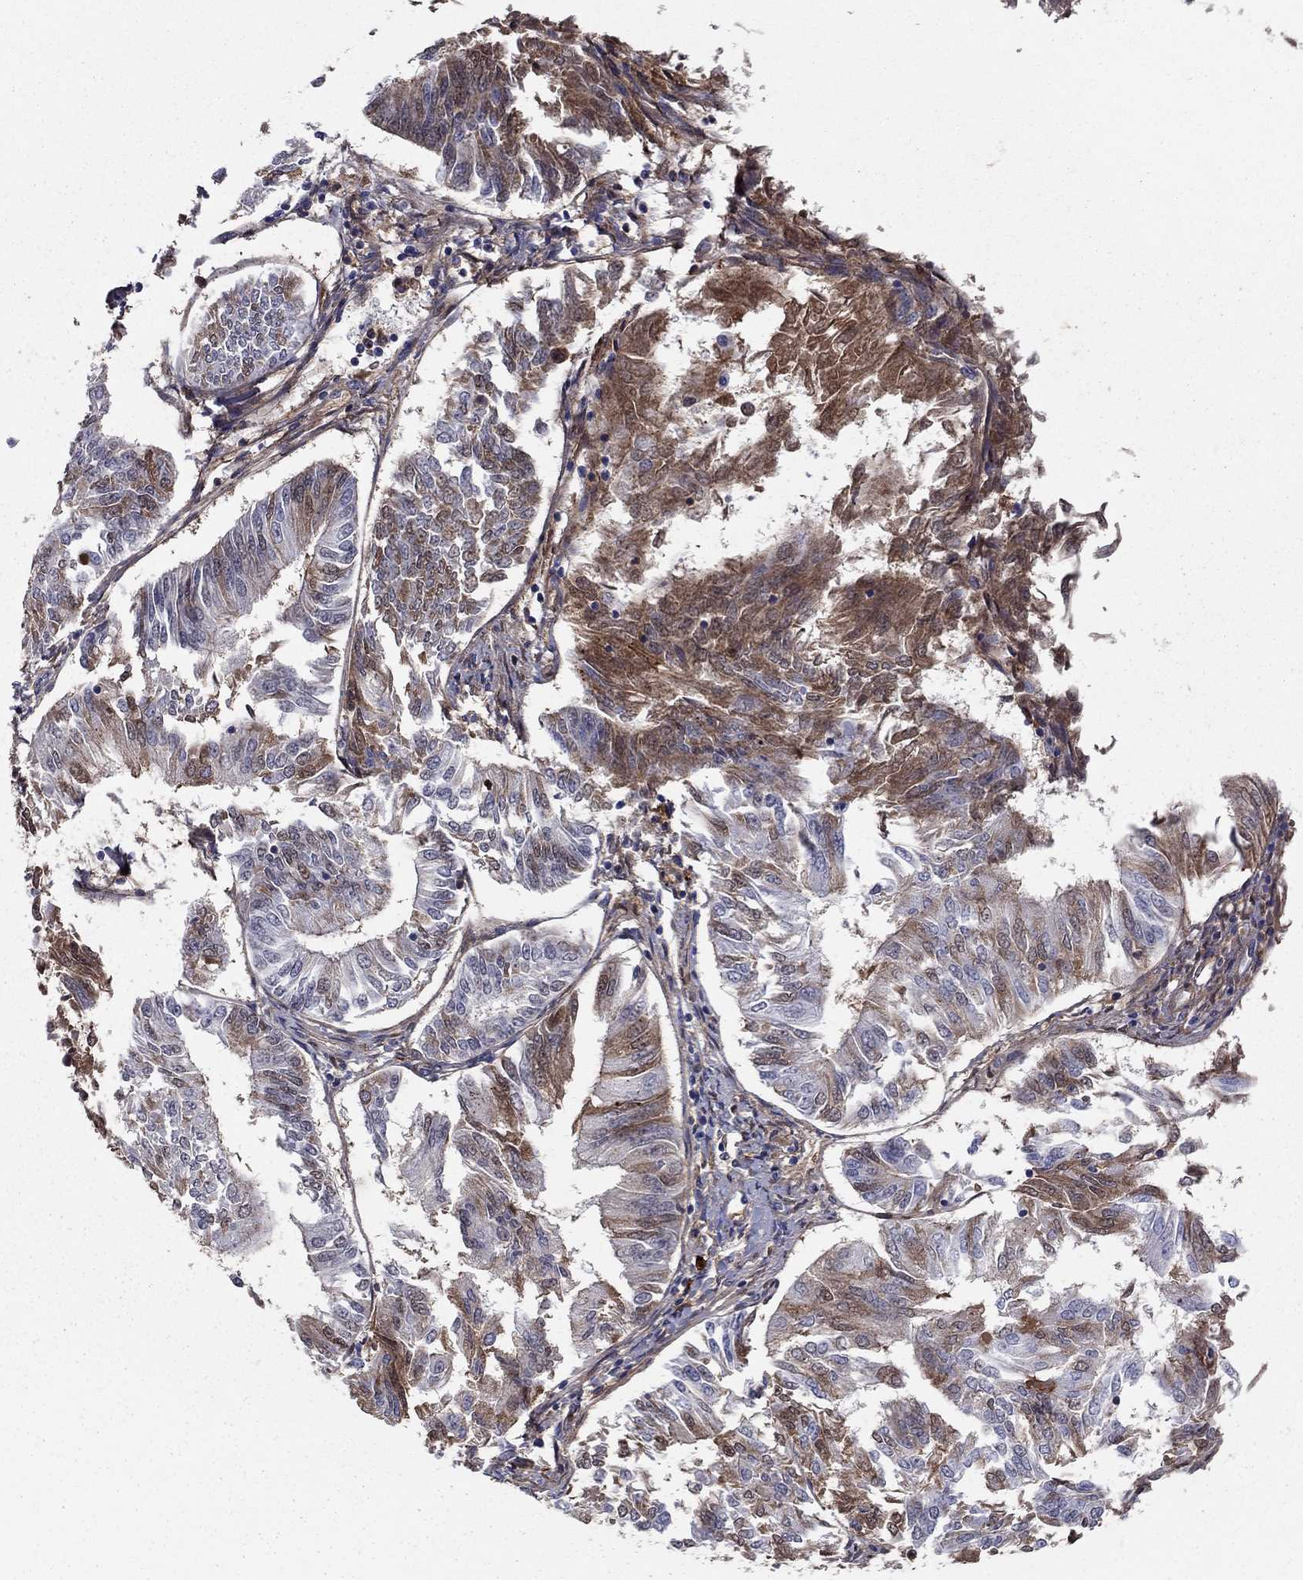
{"staining": {"intensity": "moderate", "quantity": "<25%", "location": "cytoplasmic/membranous"}, "tissue": "endometrial cancer", "cell_type": "Tumor cells", "image_type": "cancer", "snomed": [{"axis": "morphology", "description": "Adenocarcinoma, NOS"}, {"axis": "topography", "description": "Endometrium"}], "caption": "This micrograph demonstrates immunohistochemistry (IHC) staining of endometrial adenocarcinoma, with low moderate cytoplasmic/membranous expression in approximately <25% of tumor cells.", "gene": "HPX", "patient": {"sex": "female", "age": 58}}